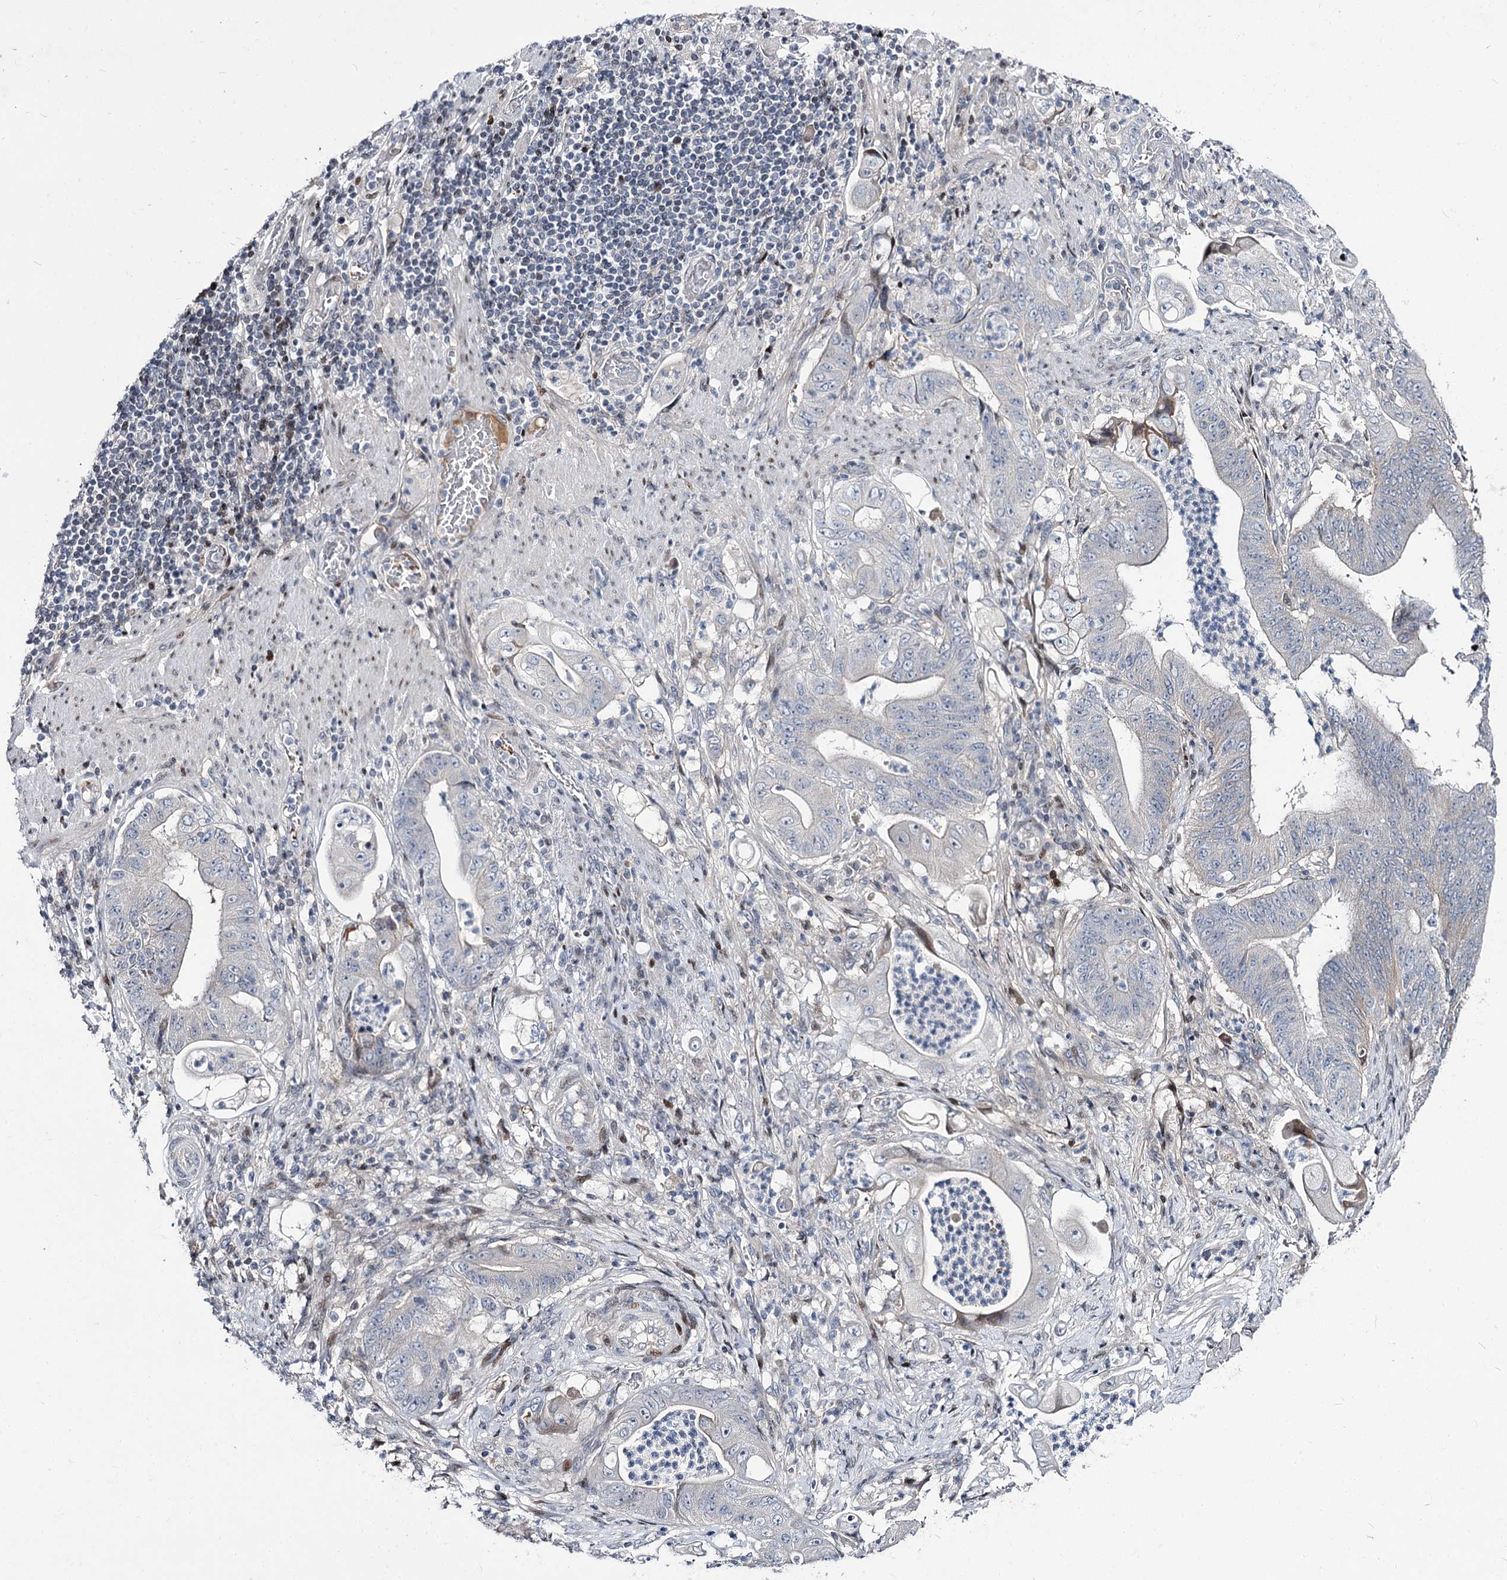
{"staining": {"intensity": "negative", "quantity": "none", "location": "none"}, "tissue": "stomach cancer", "cell_type": "Tumor cells", "image_type": "cancer", "snomed": [{"axis": "morphology", "description": "Adenocarcinoma, NOS"}, {"axis": "topography", "description": "Stomach"}], "caption": "Micrograph shows no significant protein expression in tumor cells of stomach cancer (adenocarcinoma).", "gene": "ITFG2", "patient": {"sex": "female", "age": 73}}